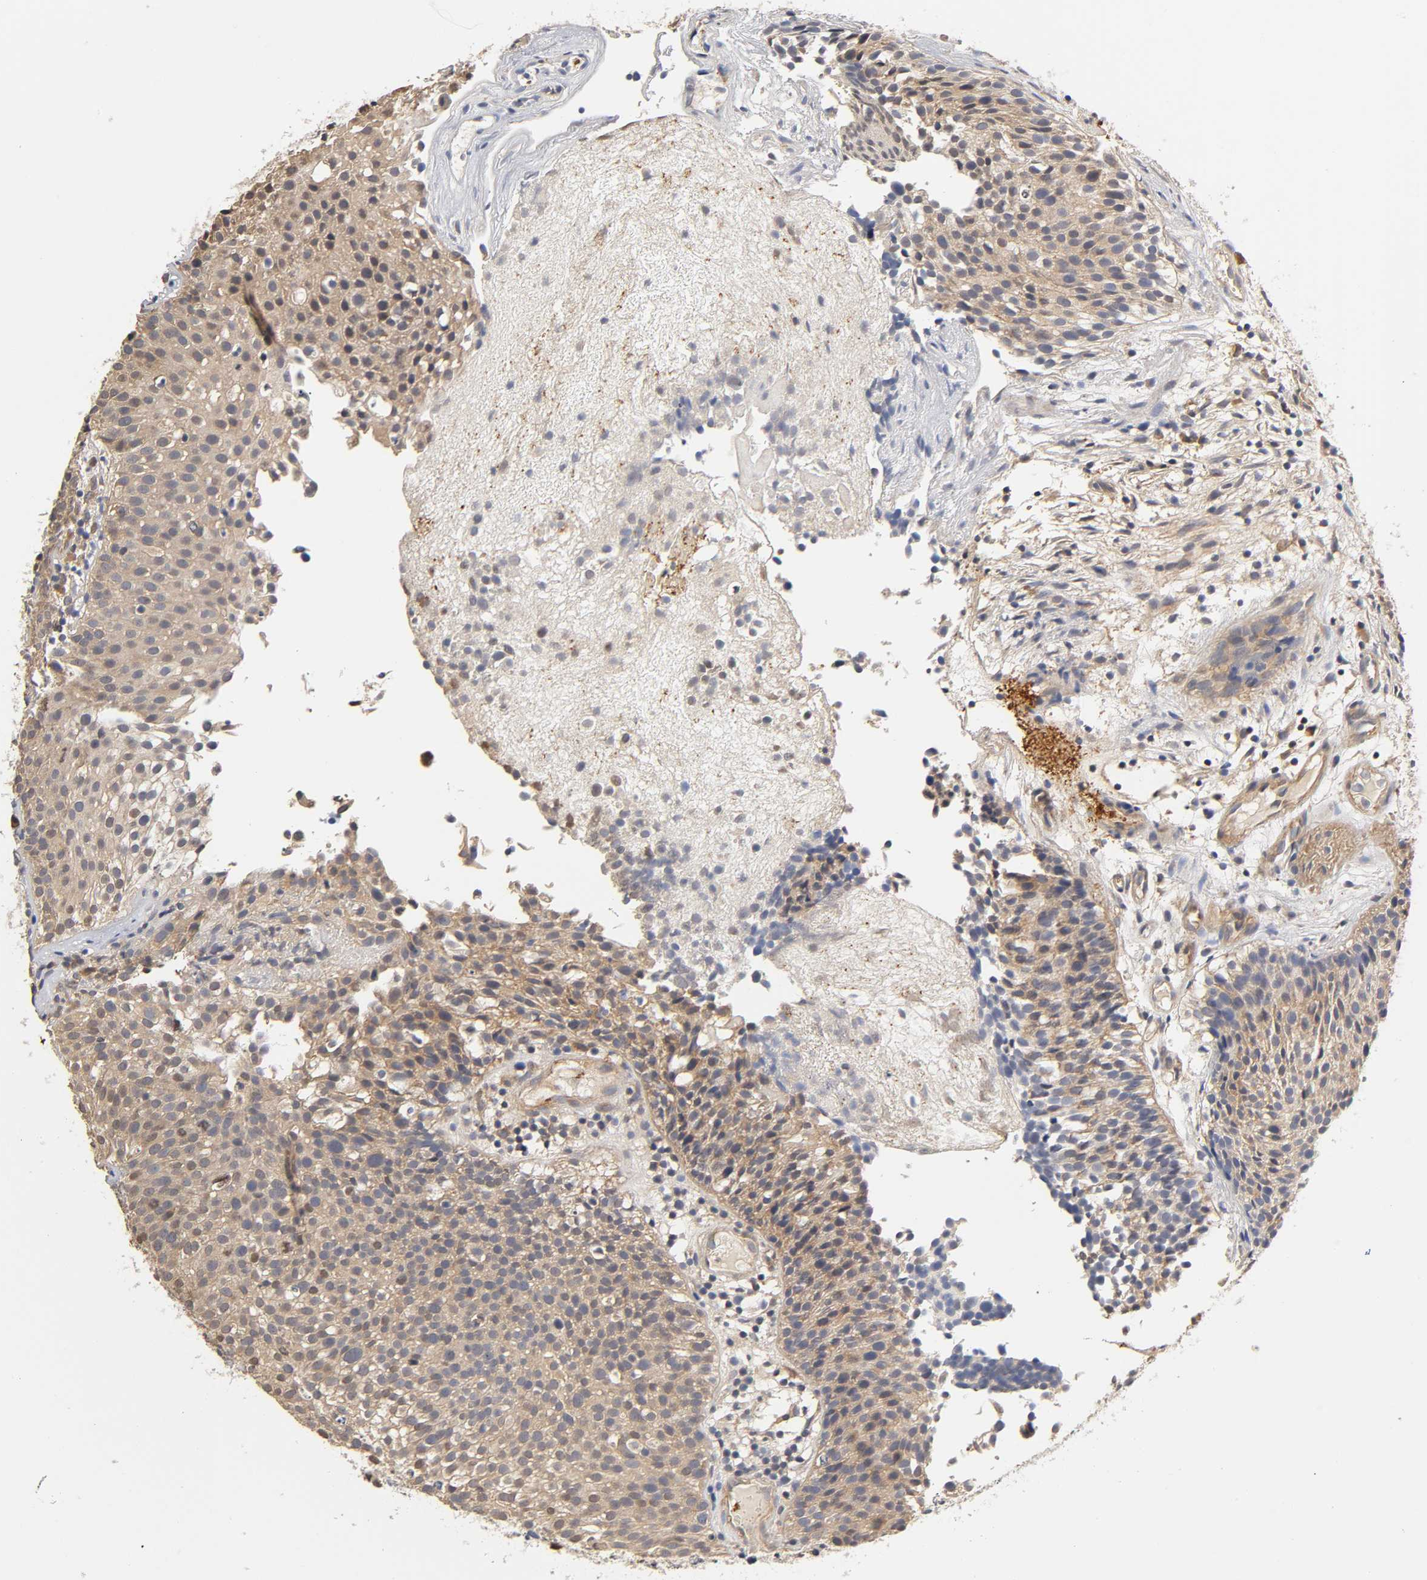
{"staining": {"intensity": "weak", "quantity": ">75%", "location": "cytoplasmic/membranous"}, "tissue": "urothelial cancer", "cell_type": "Tumor cells", "image_type": "cancer", "snomed": [{"axis": "morphology", "description": "Urothelial carcinoma, Low grade"}, {"axis": "topography", "description": "Urinary bladder"}], "caption": "Approximately >75% of tumor cells in low-grade urothelial carcinoma exhibit weak cytoplasmic/membranous protein positivity as visualized by brown immunohistochemical staining.", "gene": "PDE5A", "patient": {"sex": "male", "age": 85}}